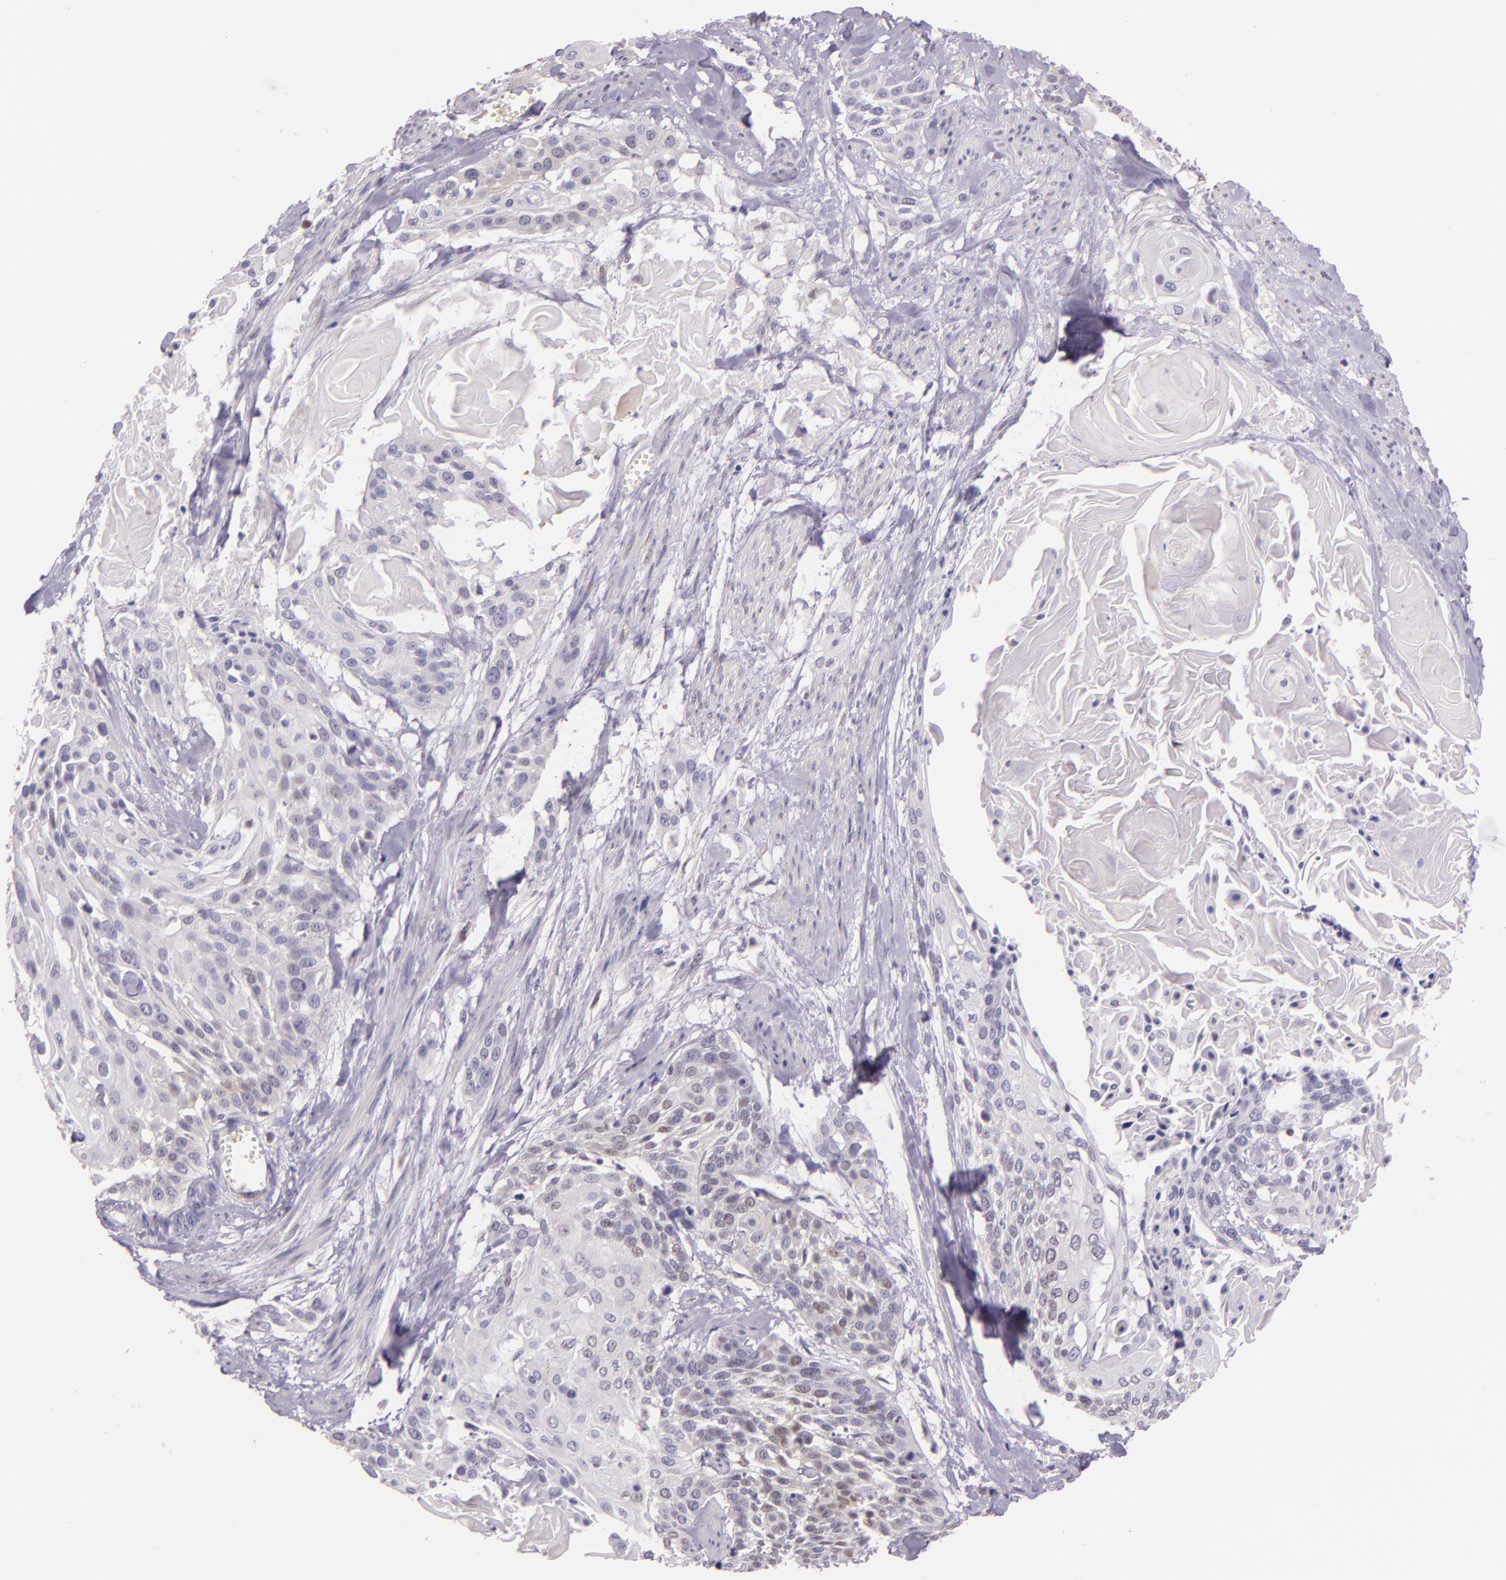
{"staining": {"intensity": "negative", "quantity": "none", "location": "none"}, "tissue": "cervical cancer", "cell_type": "Tumor cells", "image_type": "cancer", "snomed": [{"axis": "morphology", "description": "Squamous cell carcinoma, NOS"}, {"axis": "topography", "description": "Cervix"}], "caption": "This is an IHC photomicrograph of human squamous cell carcinoma (cervical). There is no staining in tumor cells.", "gene": "HSPA8", "patient": {"sex": "female", "age": 57}}